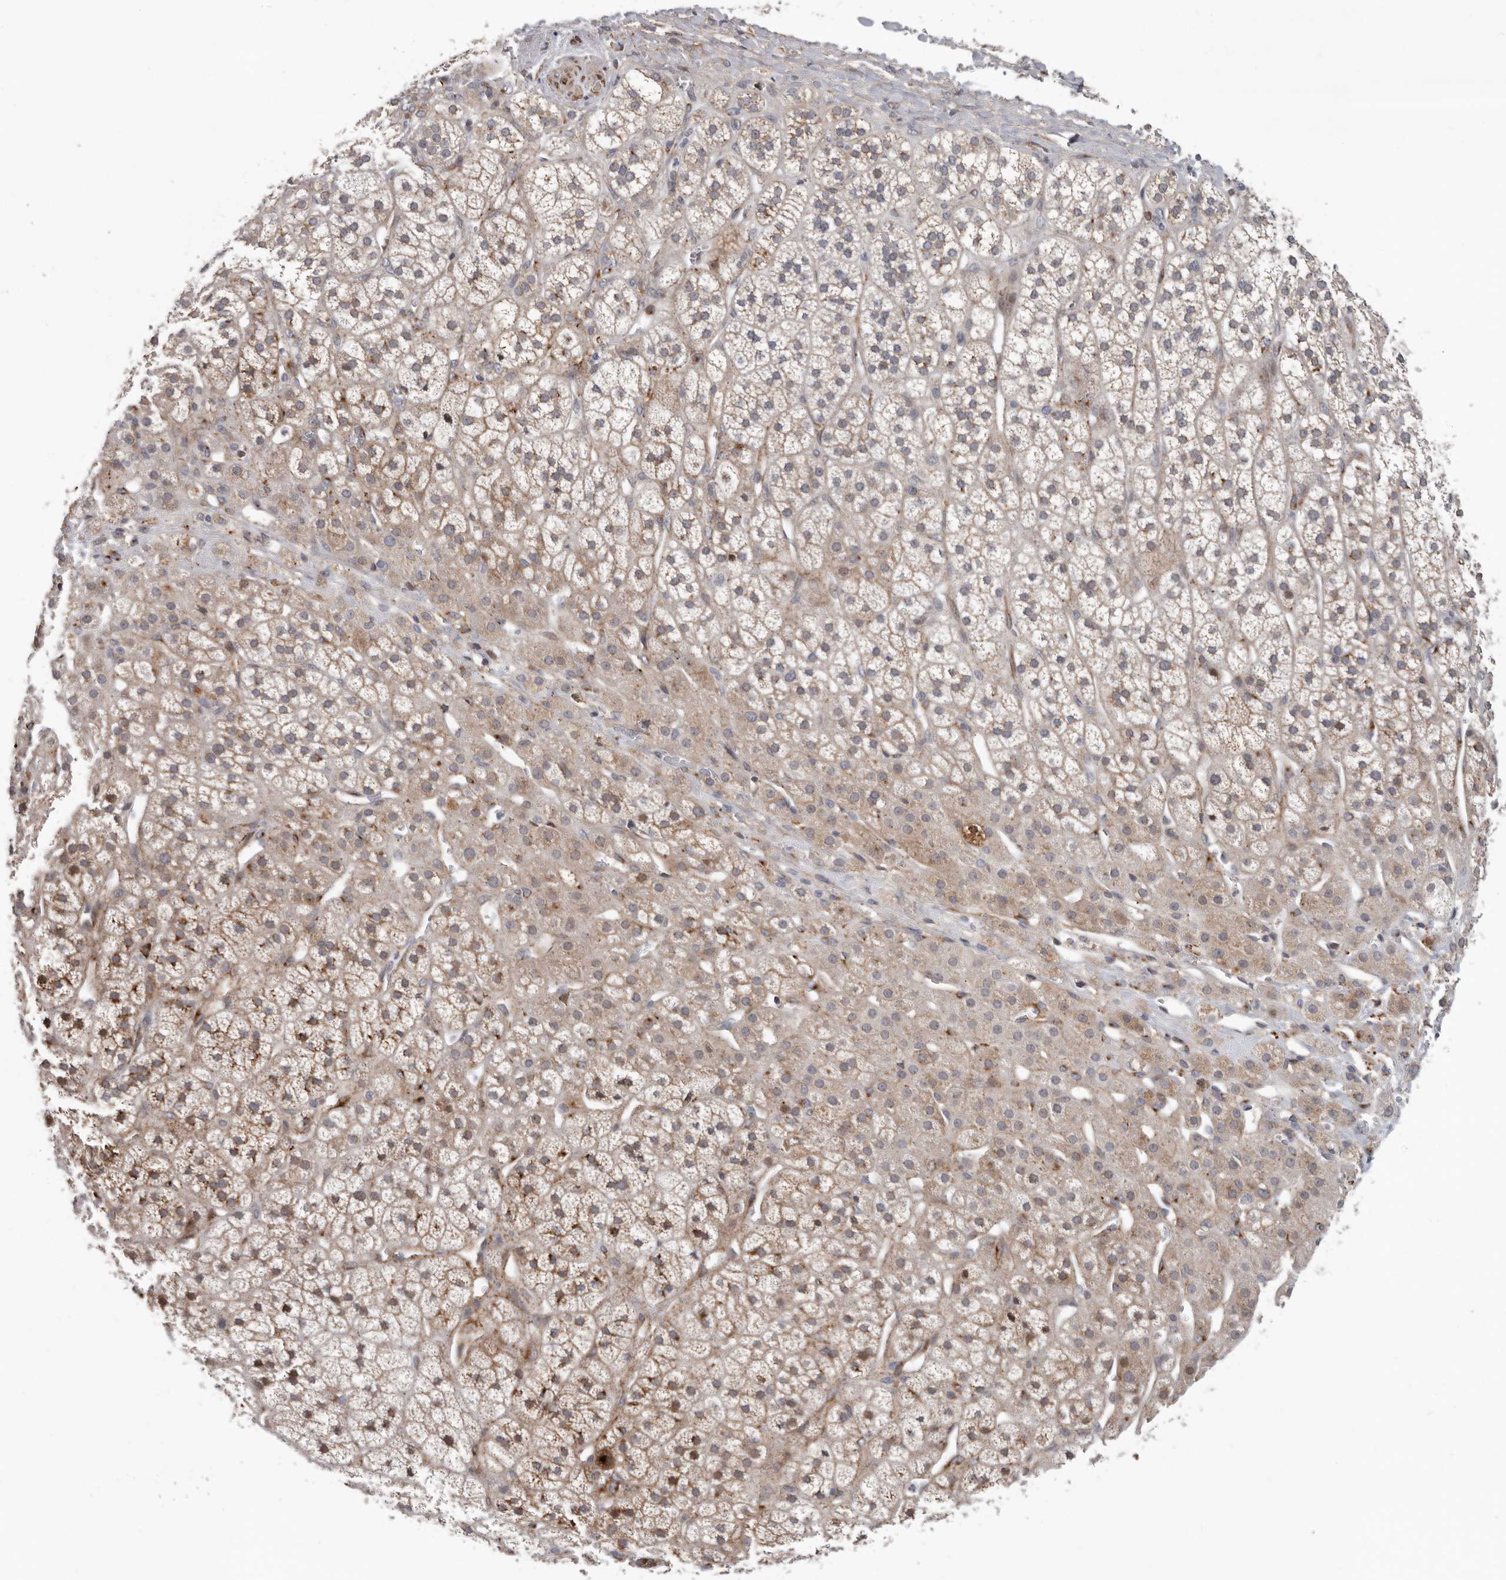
{"staining": {"intensity": "moderate", "quantity": ">75%", "location": "cytoplasmic/membranous"}, "tissue": "adrenal gland", "cell_type": "Glandular cells", "image_type": "normal", "snomed": [{"axis": "morphology", "description": "Normal tissue, NOS"}, {"axis": "topography", "description": "Adrenal gland"}], "caption": "An image showing moderate cytoplasmic/membranous staining in approximately >75% of glandular cells in benign adrenal gland, as visualized by brown immunohistochemical staining.", "gene": "ATXN3L", "patient": {"sex": "male", "age": 56}}